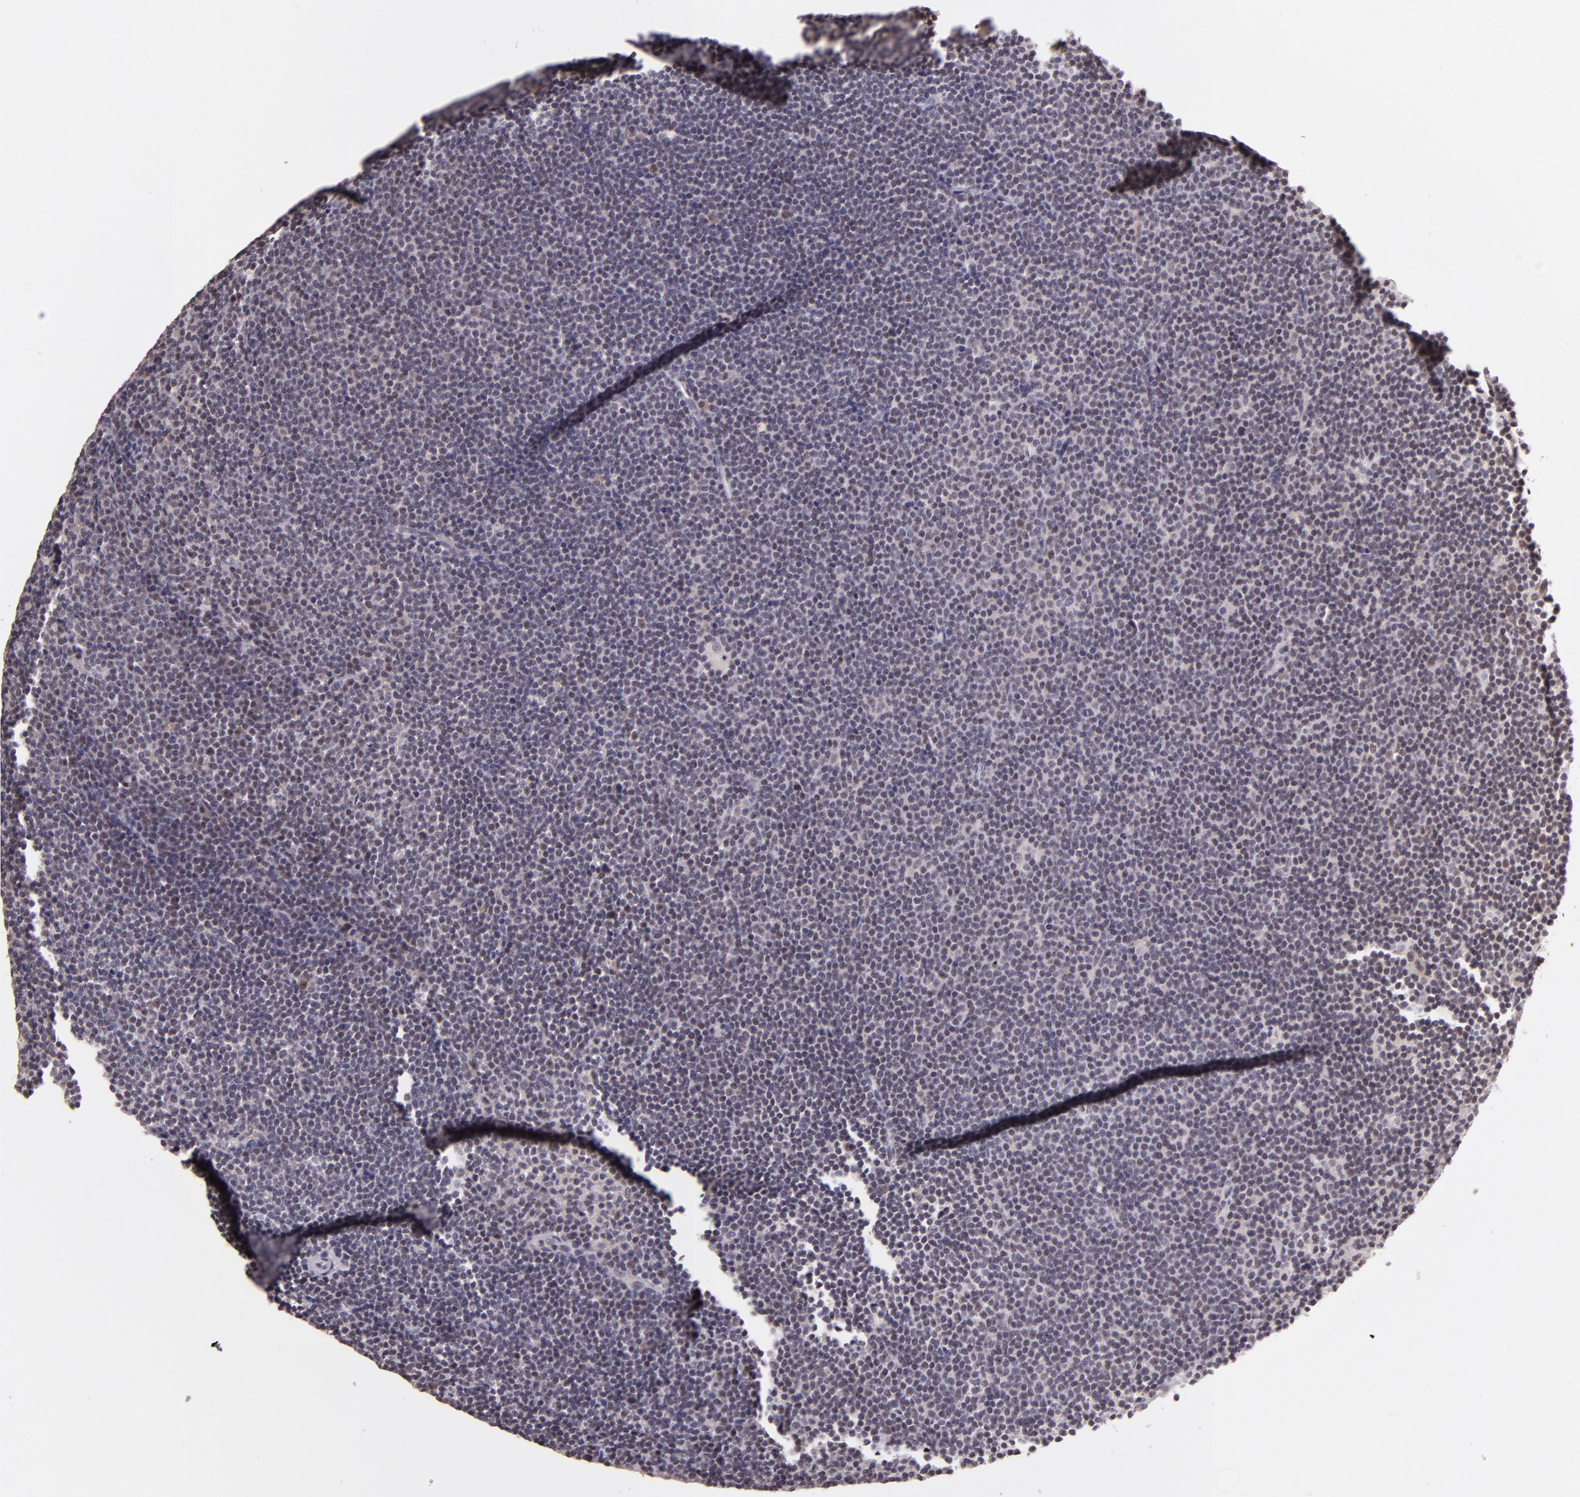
{"staining": {"intensity": "negative", "quantity": "none", "location": "none"}, "tissue": "lymphoma", "cell_type": "Tumor cells", "image_type": "cancer", "snomed": [{"axis": "morphology", "description": "Malignant lymphoma, non-Hodgkin's type, Low grade"}, {"axis": "topography", "description": "Lymph node"}], "caption": "Immunohistochemistry (IHC) micrograph of neoplastic tissue: low-grade malignant lymphoma, non-Hodgkin's type stained with DAB demonstrates no significant protein expression in tumor cells.", "gene": "ARMH4", "patient": {"sex": "female", "age": 69}}